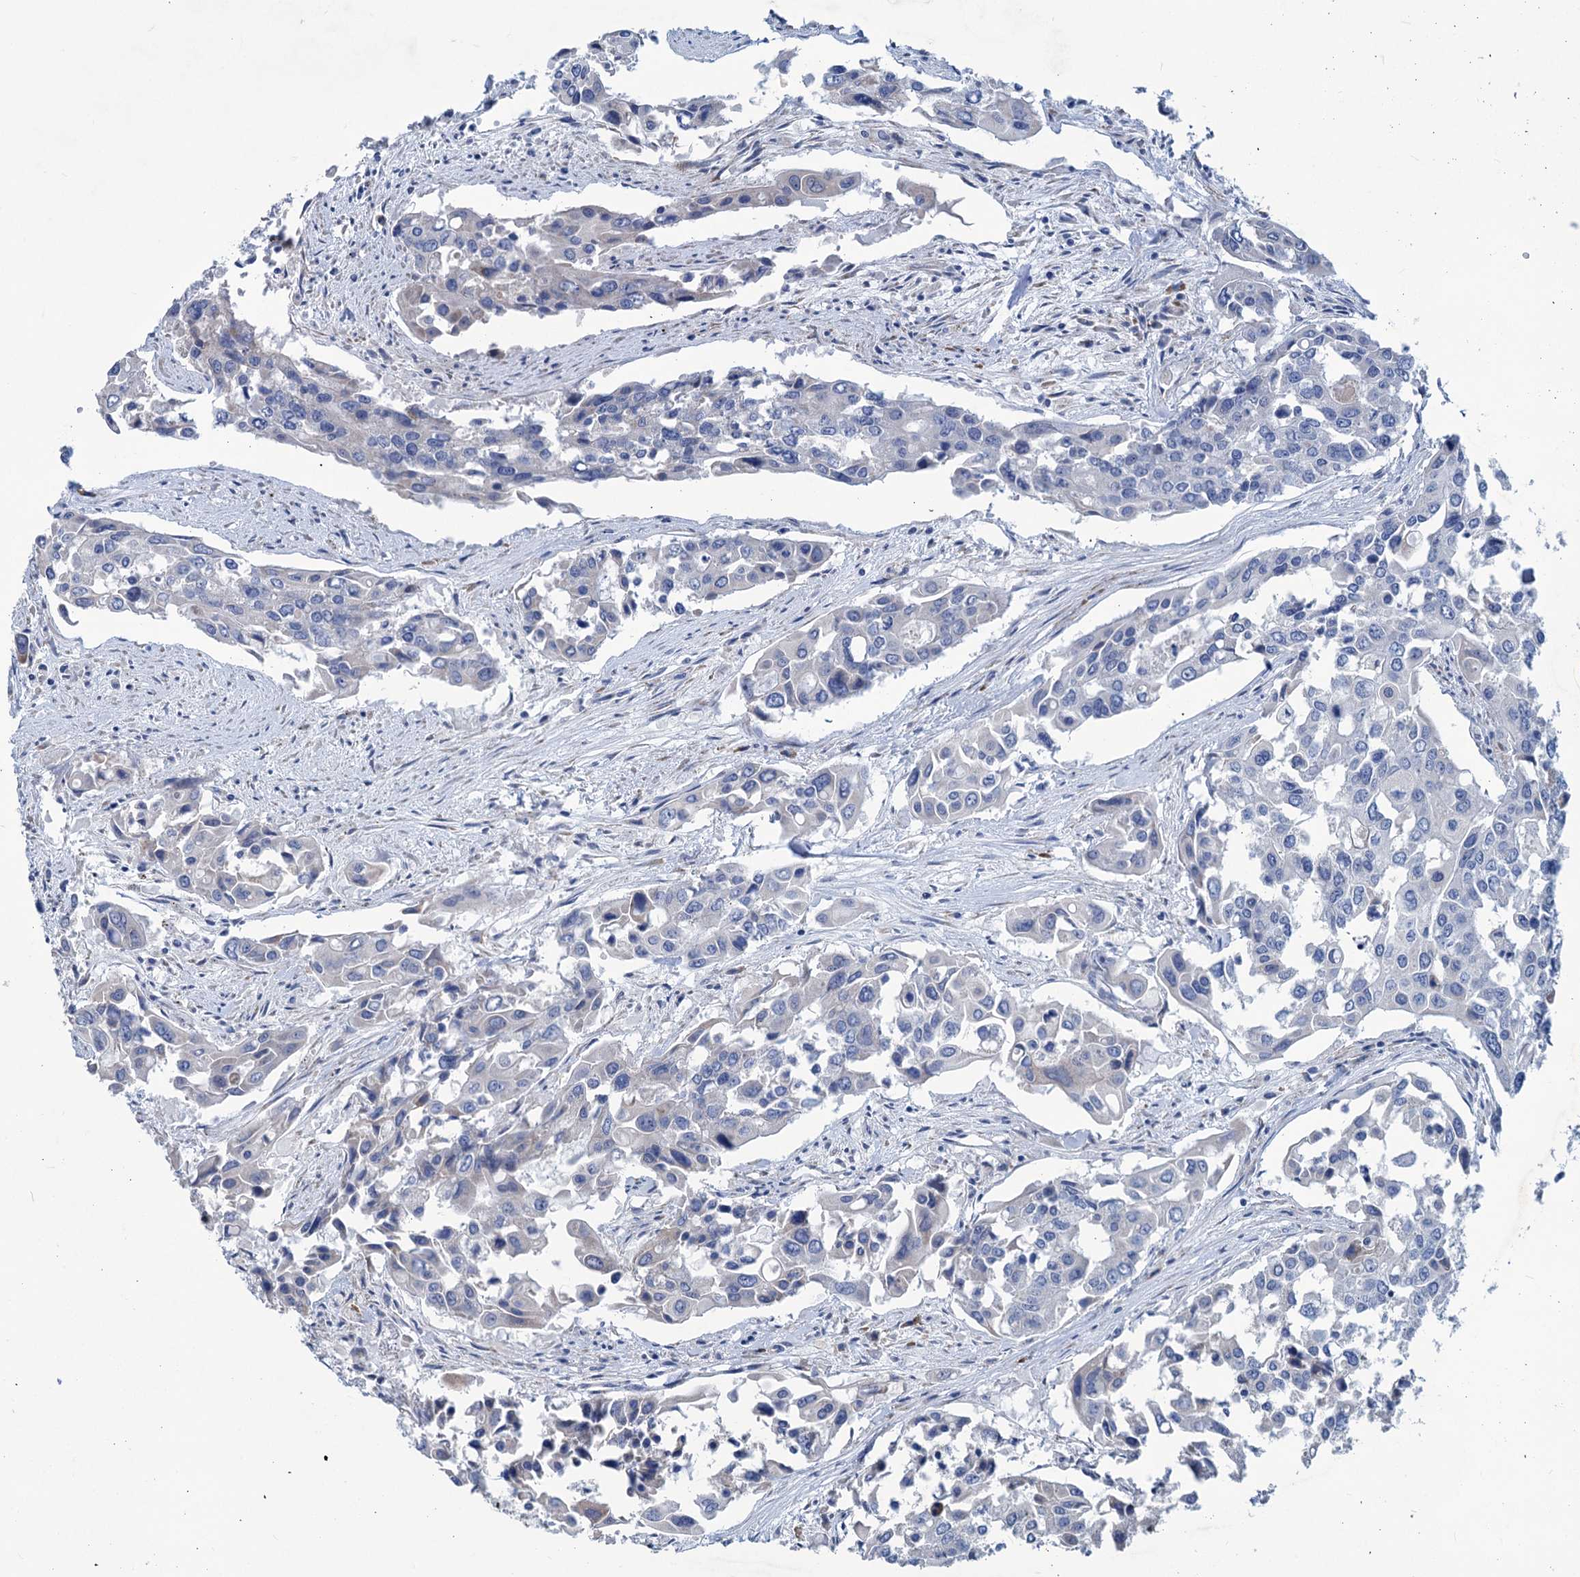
{"staining": {"intensity": "negative", "quantity": "none", "location": "none"}, "tissue": "colorectal cancer", "cell_type": "Tumor cells", "image_type": "cancer", "snomed": [{"axis": "morphology", "description": "Adenocarcinoma, NOS"}, {"axis": "topography", "description": "Colon"}], "caption": "There is no significant positivity in tumor cells of adenocarcinoma (colorectal). (Brightfield microscopy of DAB (3,3'-diaminobenzidine) IHC at high magnification).", "gene": "NEU3", "patient": {"sex": "male", "age": 77}}